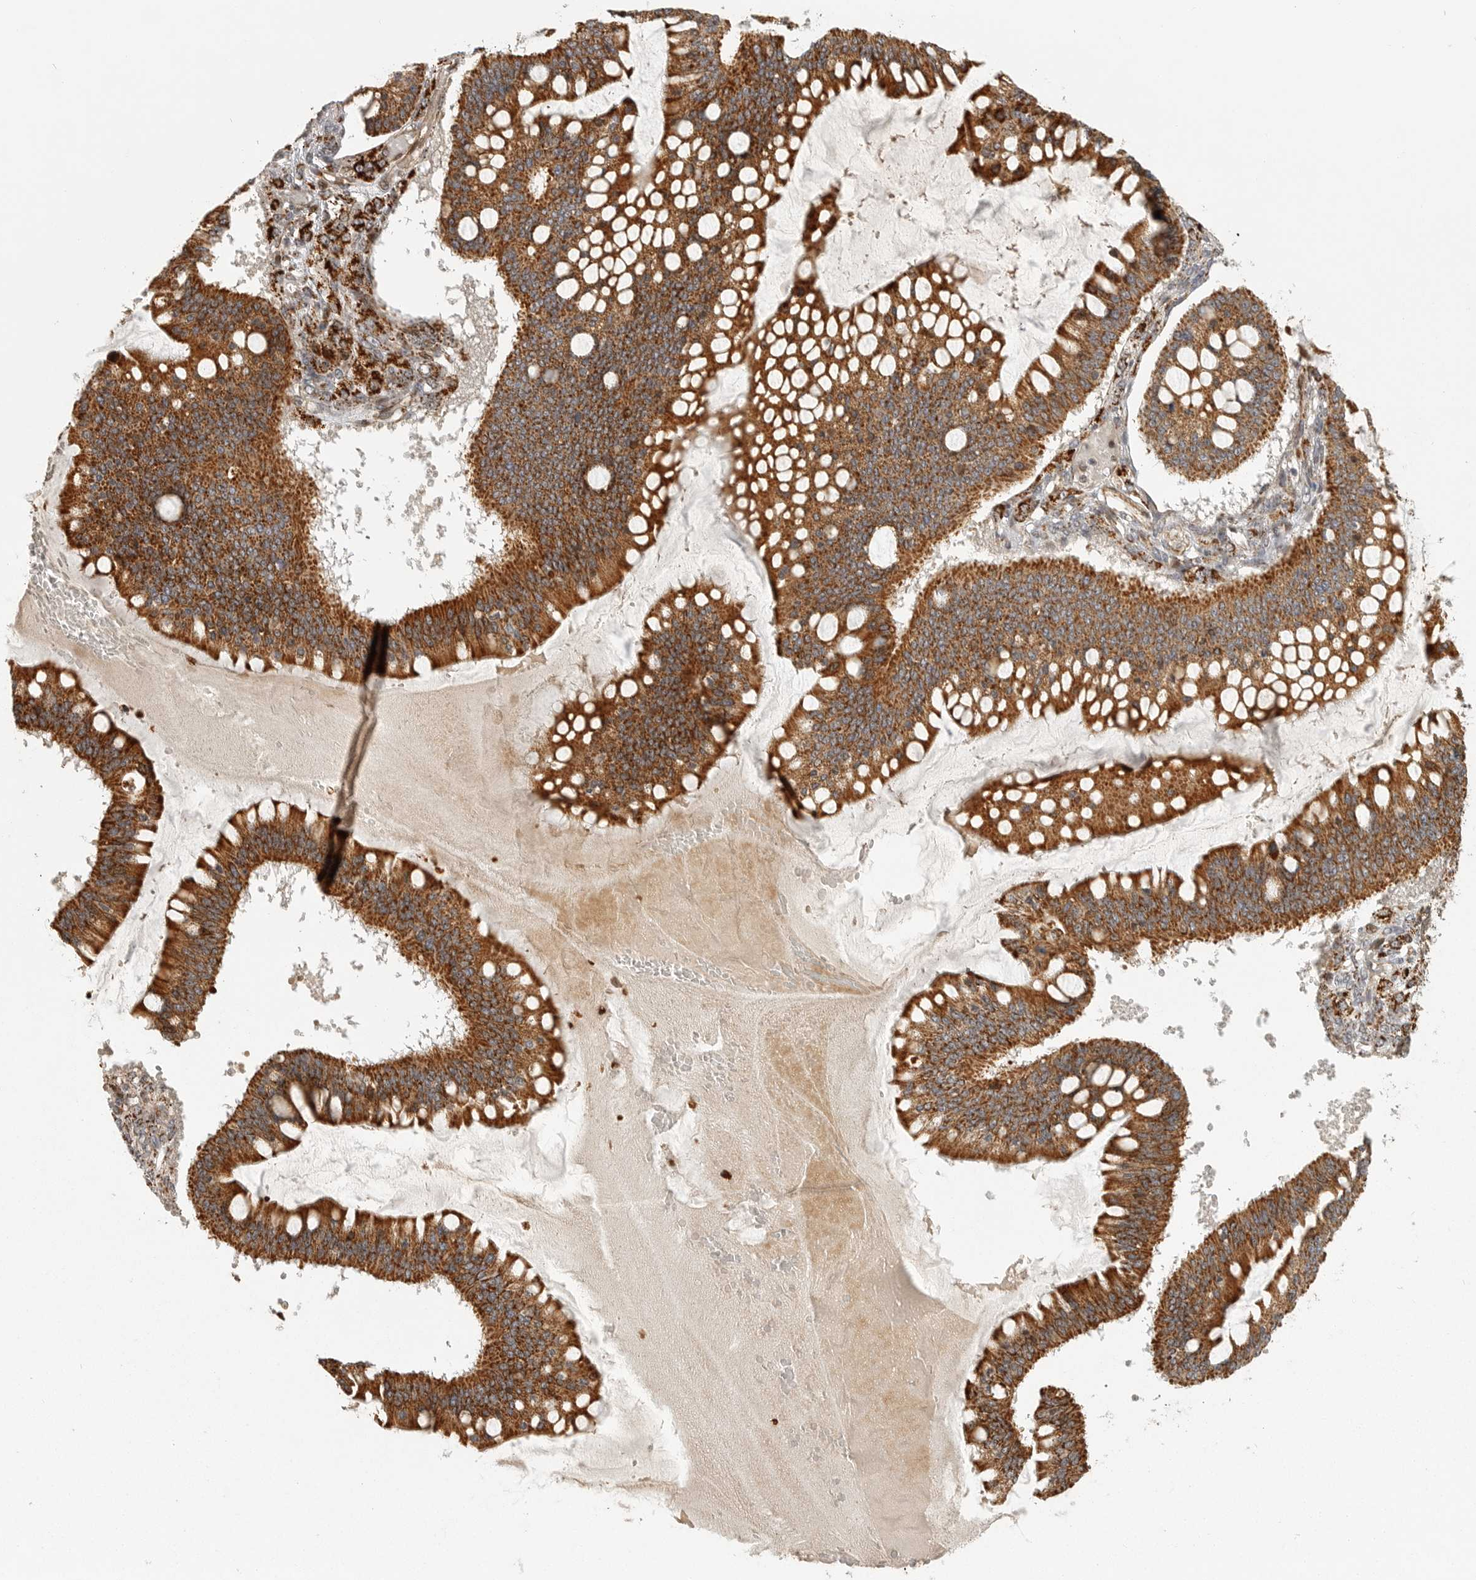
{"staining": {"intensity": "strong", "quantity": ">75%", "location": "cytoplasmic/membranous"}, "tissue": "ovarian cancer", "cell_type": "Tumor cells", "image_type": "cancer", "snomed": [{"axis": "morphology", "description": "Cystadenocarcinoma, mucinous, NOS"}, {"axis": "topography", "description": "Ovary"}], "caption": "Strong cytoplasmic/membranous protein positivity is appreciated in approximately >75% of tumor cells in ovarian mucinous cystadenocarcinoma. (brown staining indicates protein expression, while blue staining denotes nuclei).", "gene": "NARS2", "patient": {"sex": "female", "age": 73}}